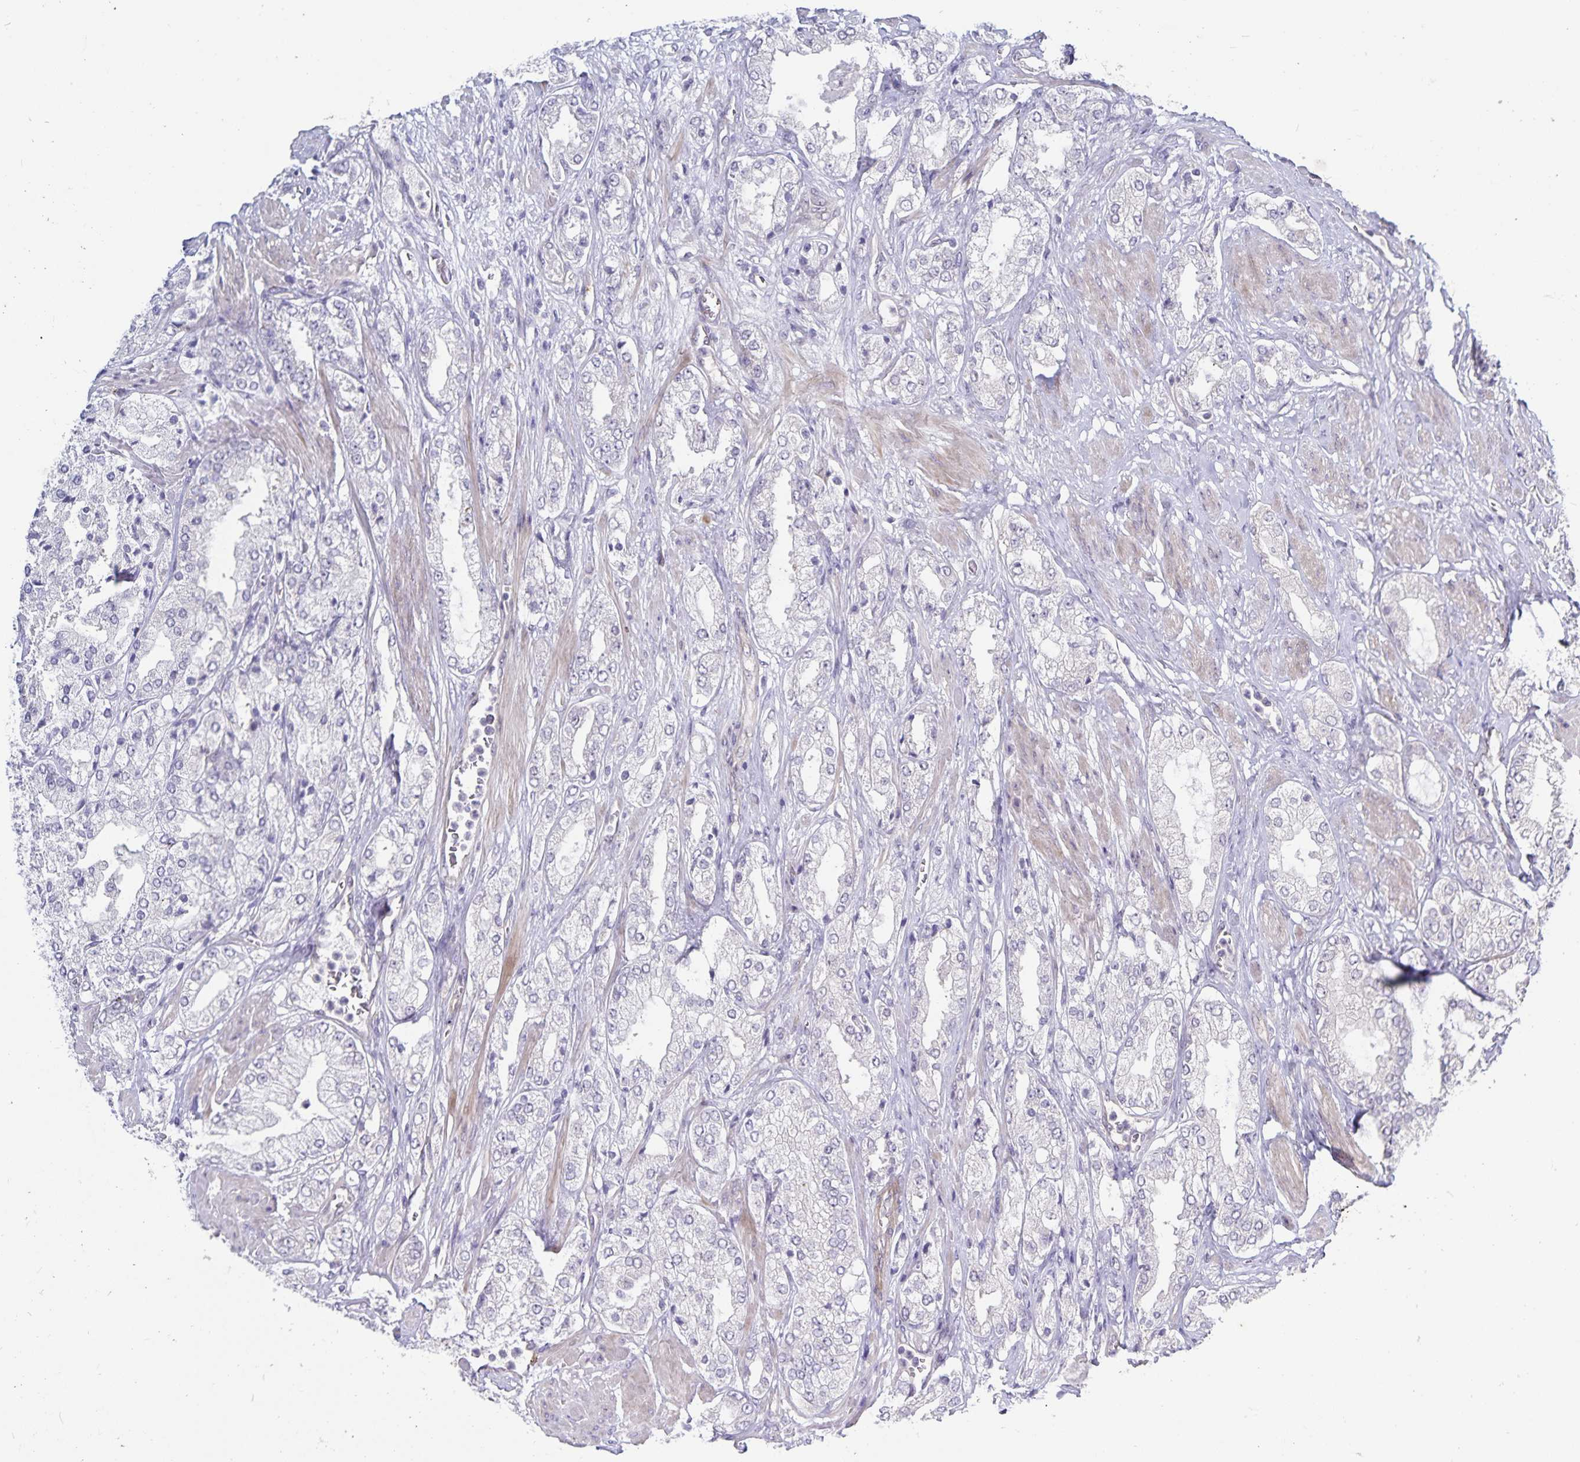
{"staining": {"intensity": "negative", "quantity": "none", "location": "none"}, "tissue": "prostate cancer", "cell_type": "Tumor cells", "image_type": "cancer", "snomed": [{"axis": "morphology", "description": "Adenocarcinoma, High grade"}, {"axis": "topography", "description": "Prostate"}], "caption": "Immunohistochemistry histopathology image of neoplastic tissue: human high-grade adenocarcinoma (prostate) stained with DAB shows no significant protein staining in tumor cells.", "gene": "CDKN2B", "patient": {"sex": "male", "age": 68}}